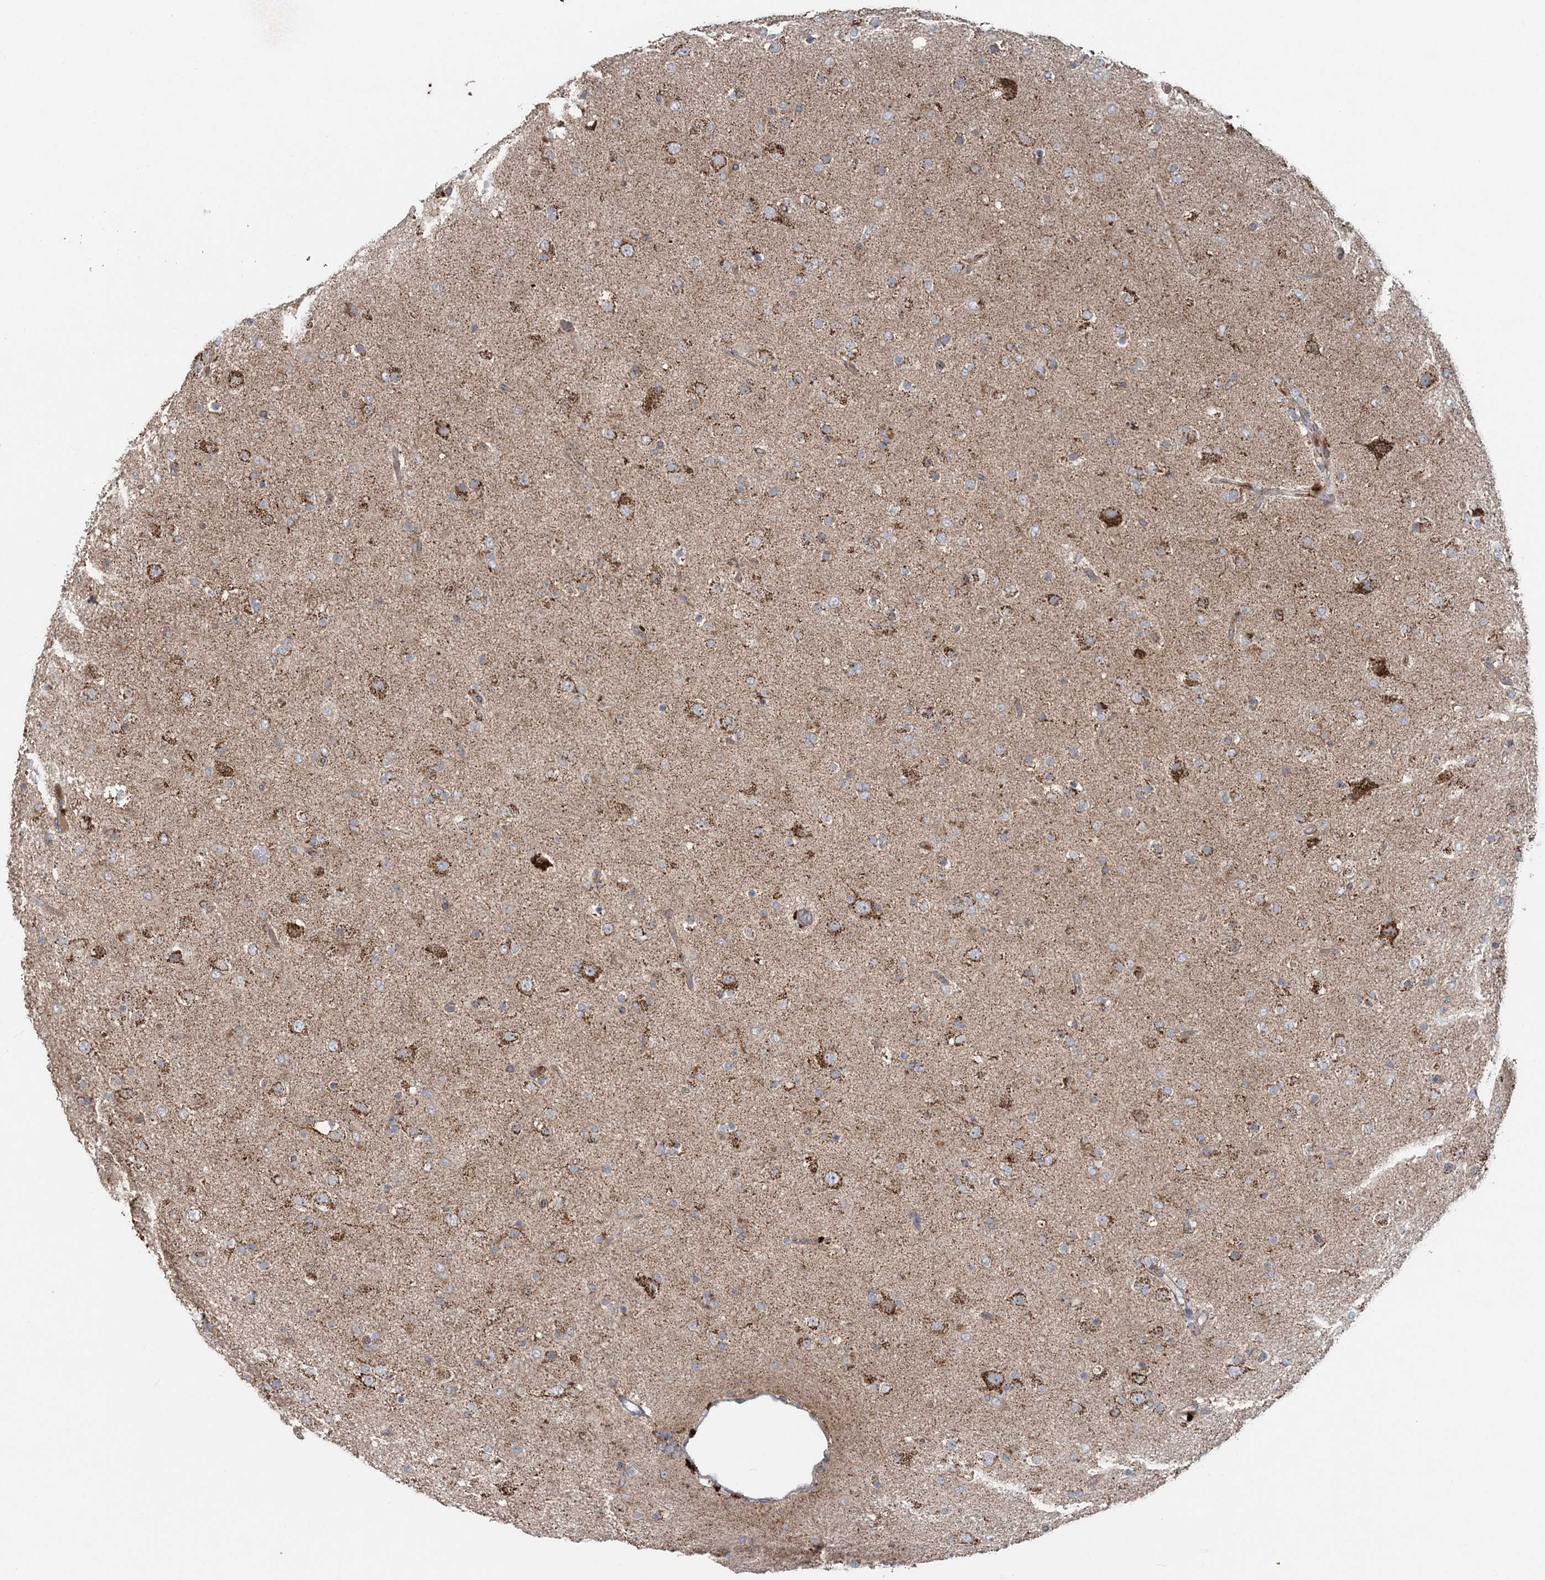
{"staining": {"intensity": "moderate", "quantity": "<25%", "location": "cytoplasmic/membranous"}, "tissue": "glioma", "cell_type": "Tumor cells", "image_type": "cancer", "snomed": [{"axis": "morphology", "description": "Glioma, malignant, Low grade"}, {"axis": "topography", "description": "Brain"}], "caption": "Immunohistochemical staining of human glioma displays low levels of moderate cytoplasmic/membranous protein expression in about <25% of tumor cells.", "gene": "LRPPRC", "patient": {"sex": "male", "age": 65}}